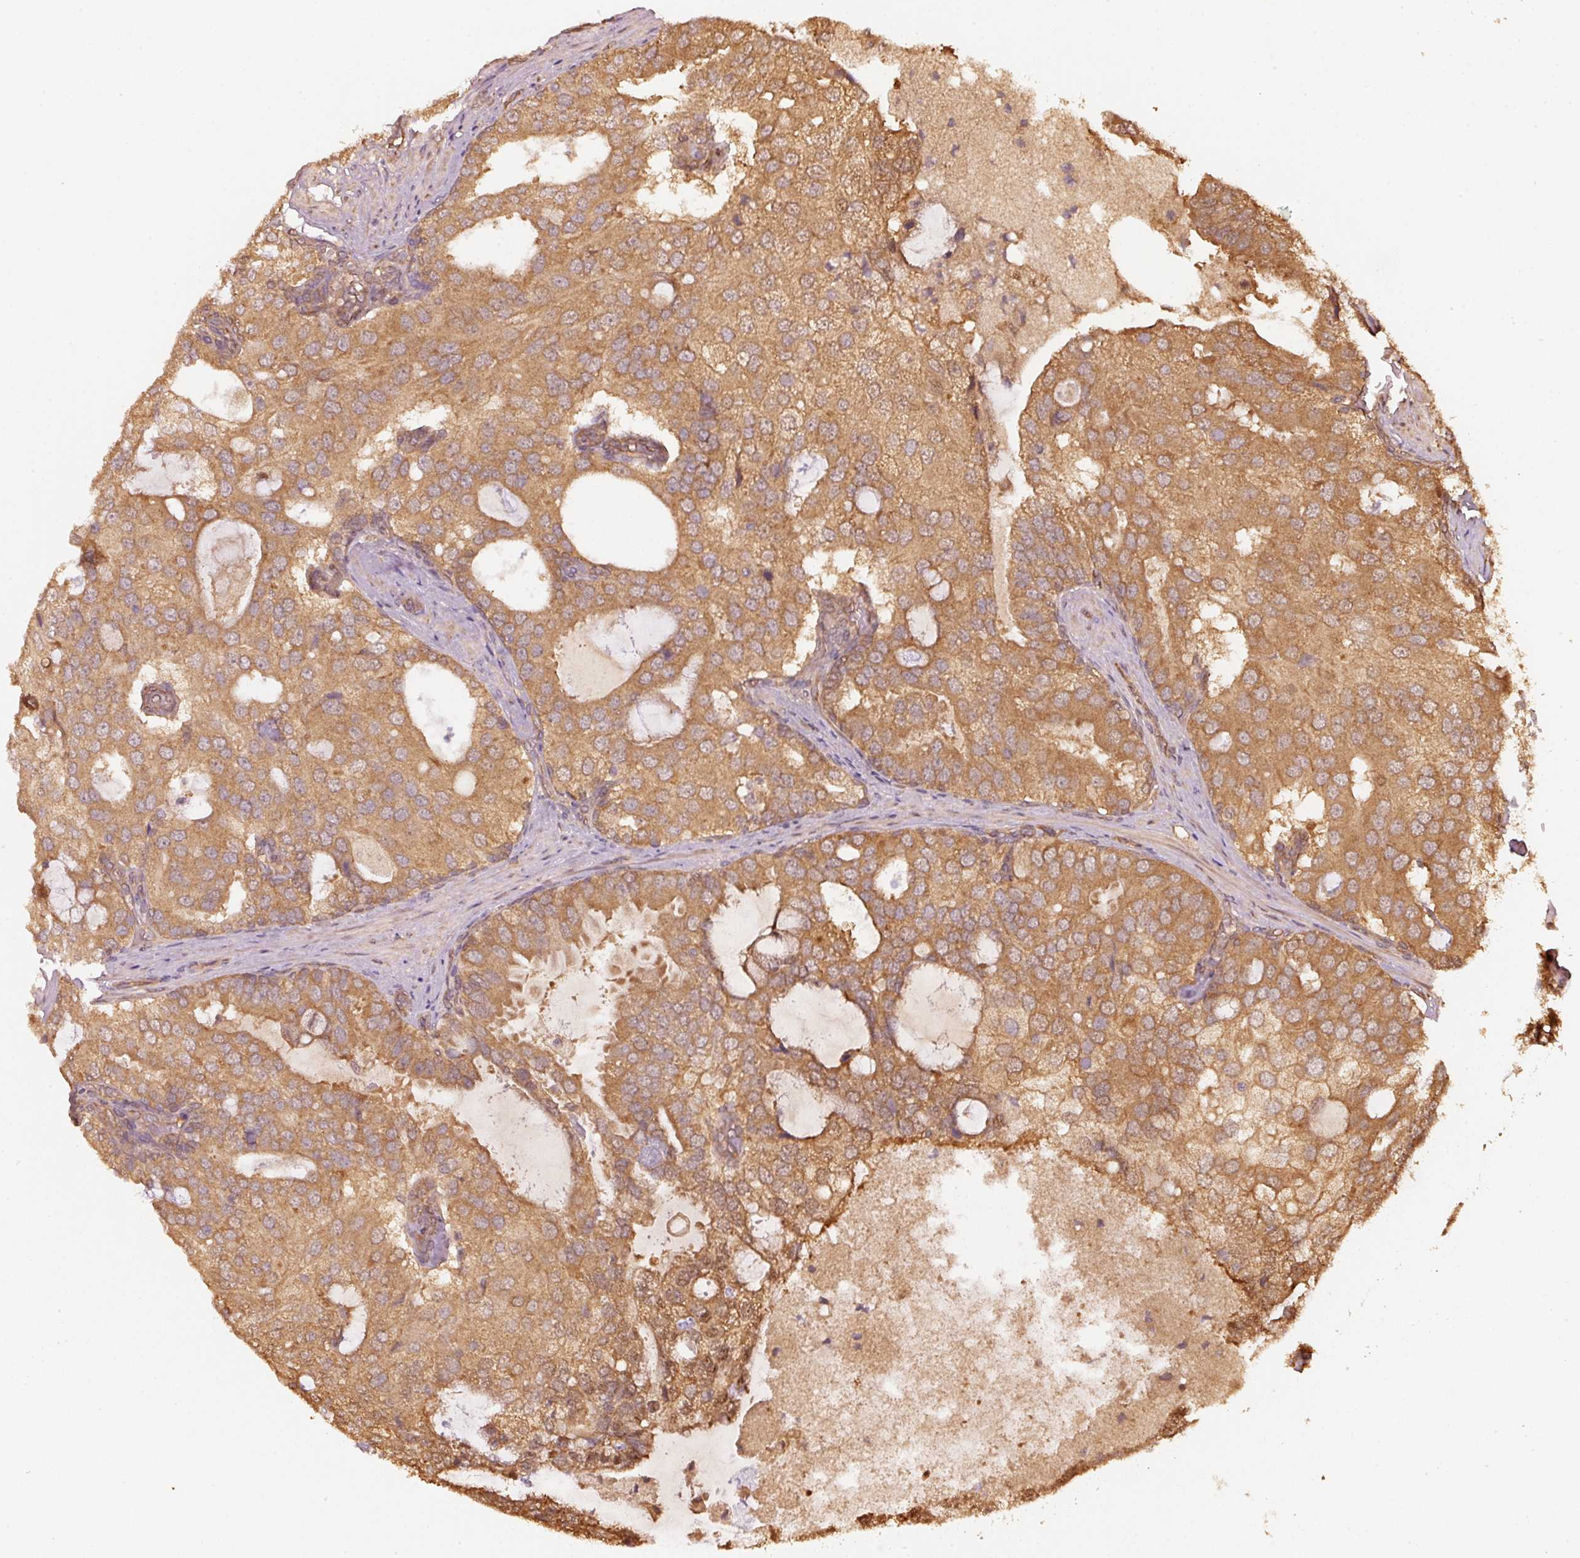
{"staining": {"intensity": "moderate", "quantity": ">75%", "location": "cytoplasmic/membranous"}, "tissue": "prostate cancer", "cell_type": "Tumor cells", "image_type": "cancer", "snomed": [{"axis": "morphology", "description": "Adenocarcinoma, High grade"}, {"axis": "topography", "description": "Prostate"}], "caption": "Immunohistochemical staining of prostate cancer (adenocarcinoma (high-grade)) displays moderate cytoplasmic/membranous protein expression in approximately >75% of tumor cells. (DAB IHC, brown staining for protein, blue staining for nuclei).", "gene": "STAU1", "patient": {"sex": "male", "age": 55}}